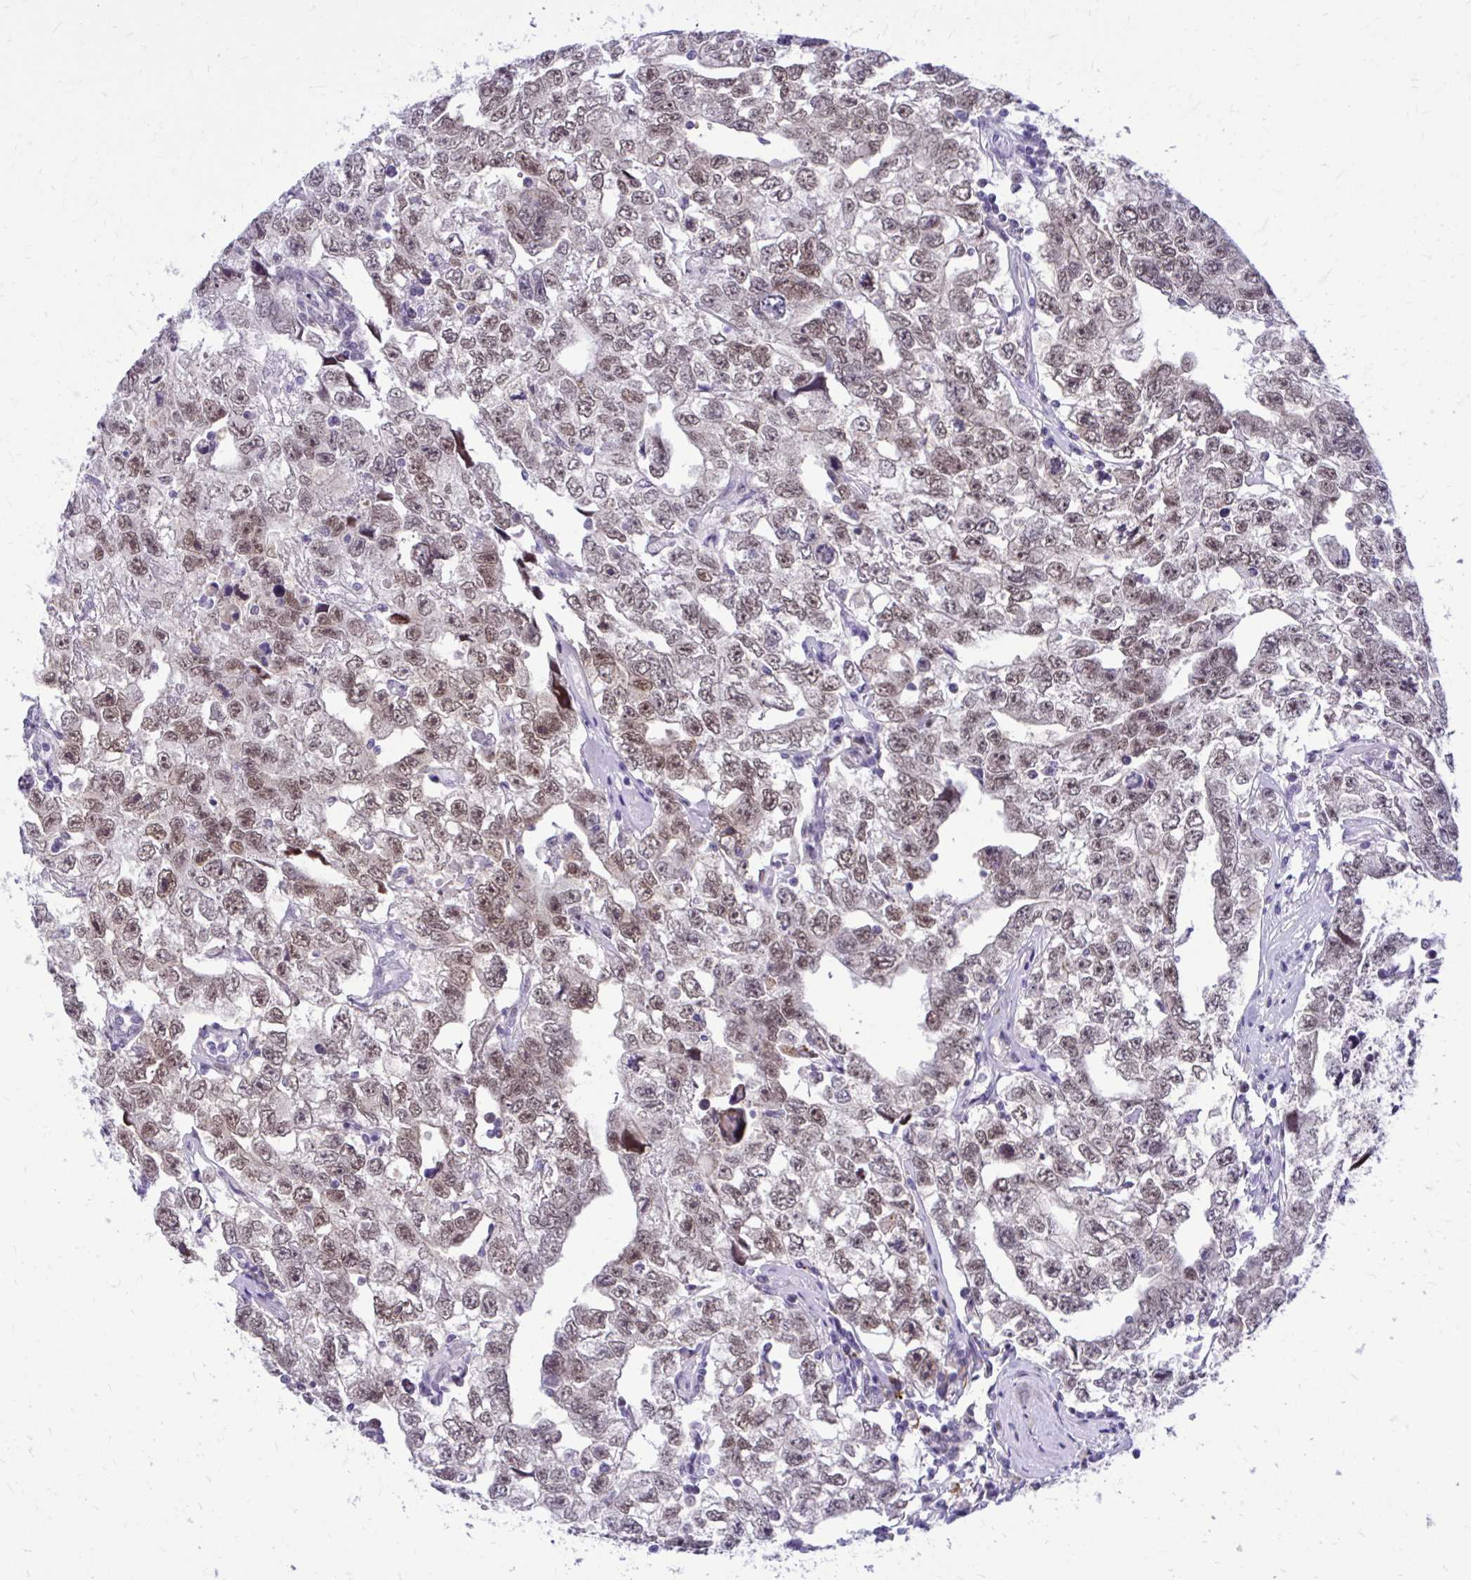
{"staining": {"intensity": "moderate", "quantity": ">75%", "location": "nuclear"}, "tissue": "testis cancer", "cell_type": "Tumor cells", "image_type": "cancer", "snomed": [{"axis": "morphology", "description": "Carcinoma, Embryonal, NOS"}, {"axis": "topography", "description": "Testis"}], "caption": "Immunohistochemical staining of human testis cancer shows medium levels of moderate nuclear protein expression in about >75% of tumor cells.", "gene": "ZBTB25", "patient": {"sex": "male", "age": 22}}